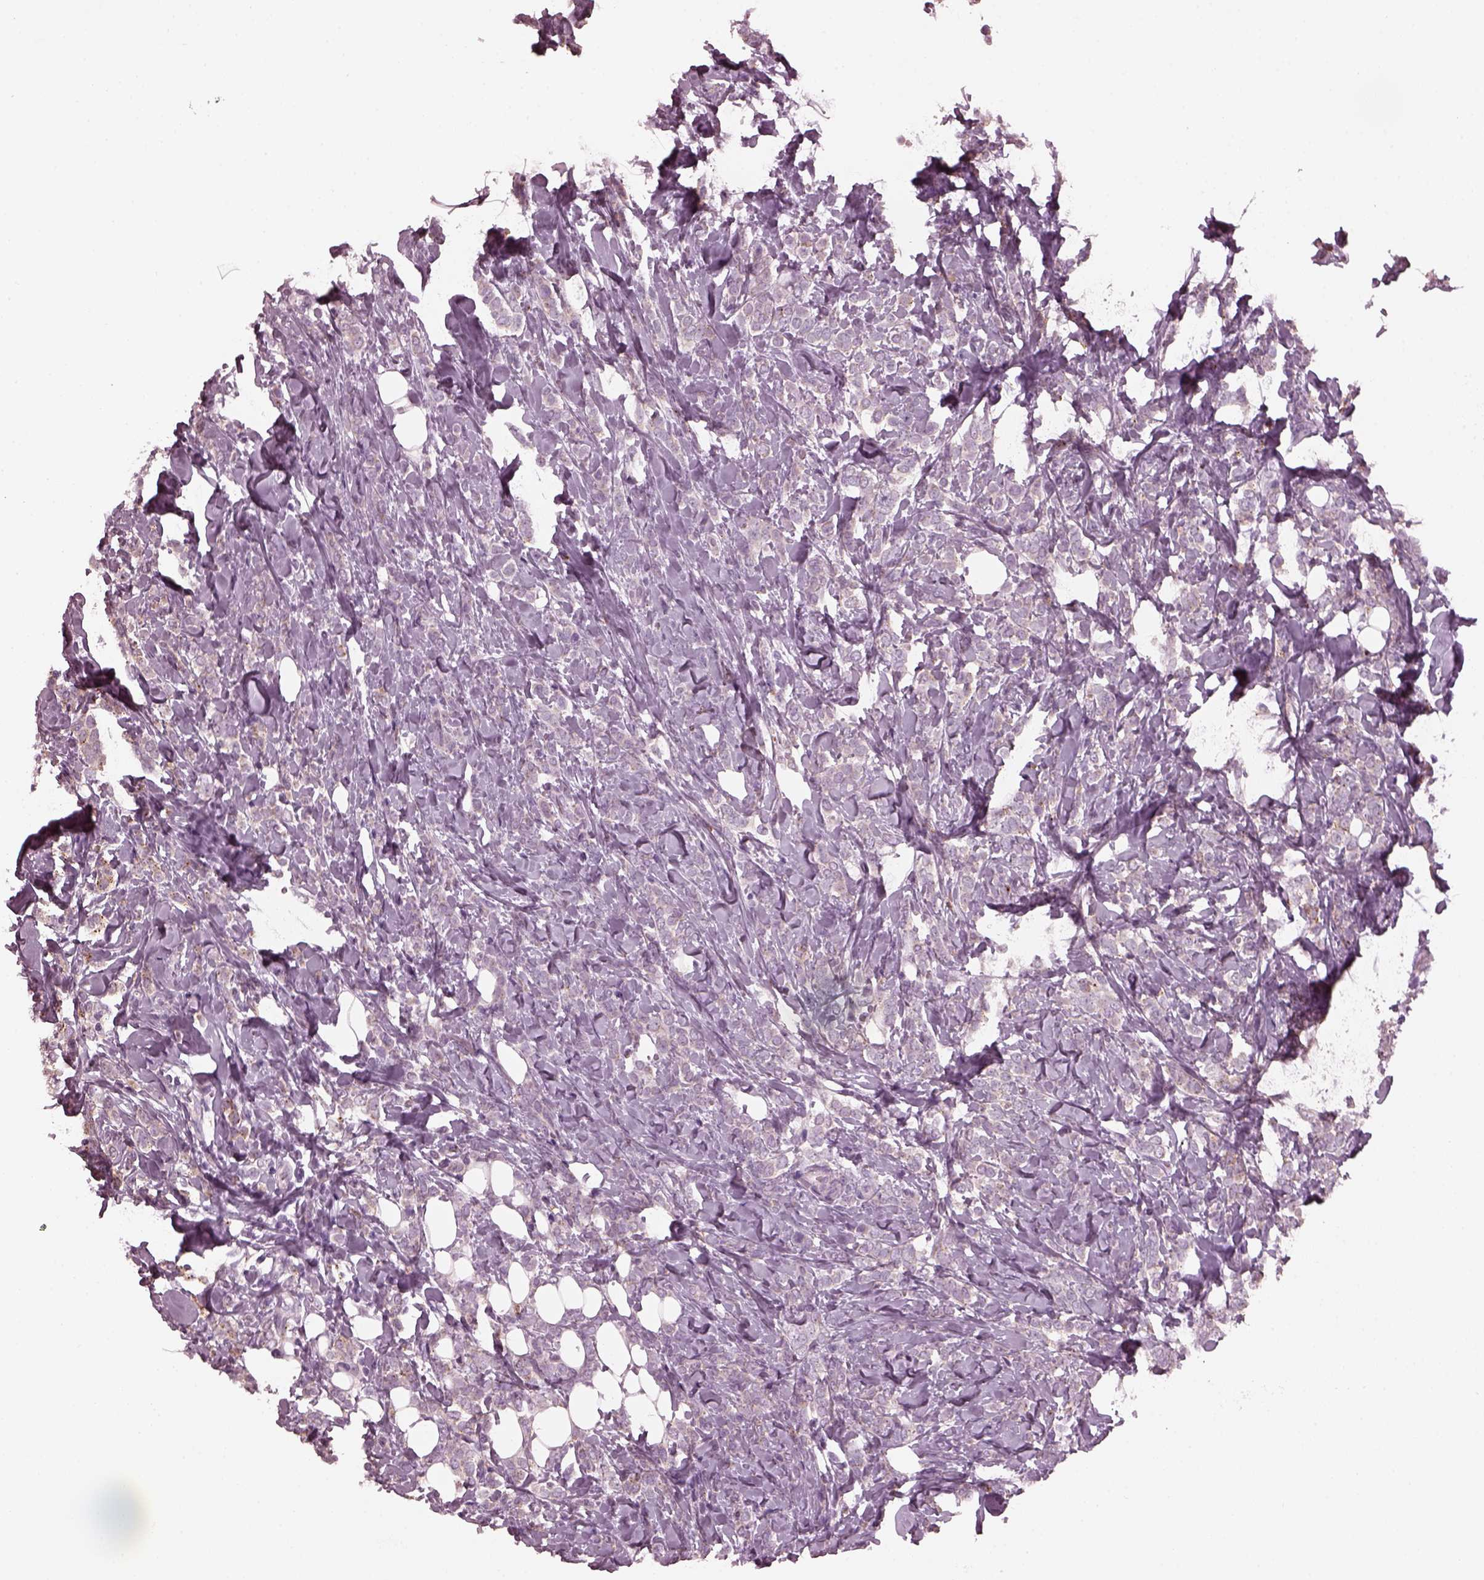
{"staining": {"intensity": "weak", "quantity": "<25%", "location": "cytoplasmic/membranous"}, "tissue": "breast cancer", "cell_type": "Tumor cells", "image_type": "cancer", "snomed": [{"axis": "morphology", "description": "Lobular carcinoma"}, {"axis": "topography", "description": "Breast"}], "caption": "A micrograph of human lobular carcinoma (breast) is negative for staining in tumor cells. Nuclei are stained in blue.", "gene": "SLAMF8", "patient": {"sex": "female", "age": 49}}